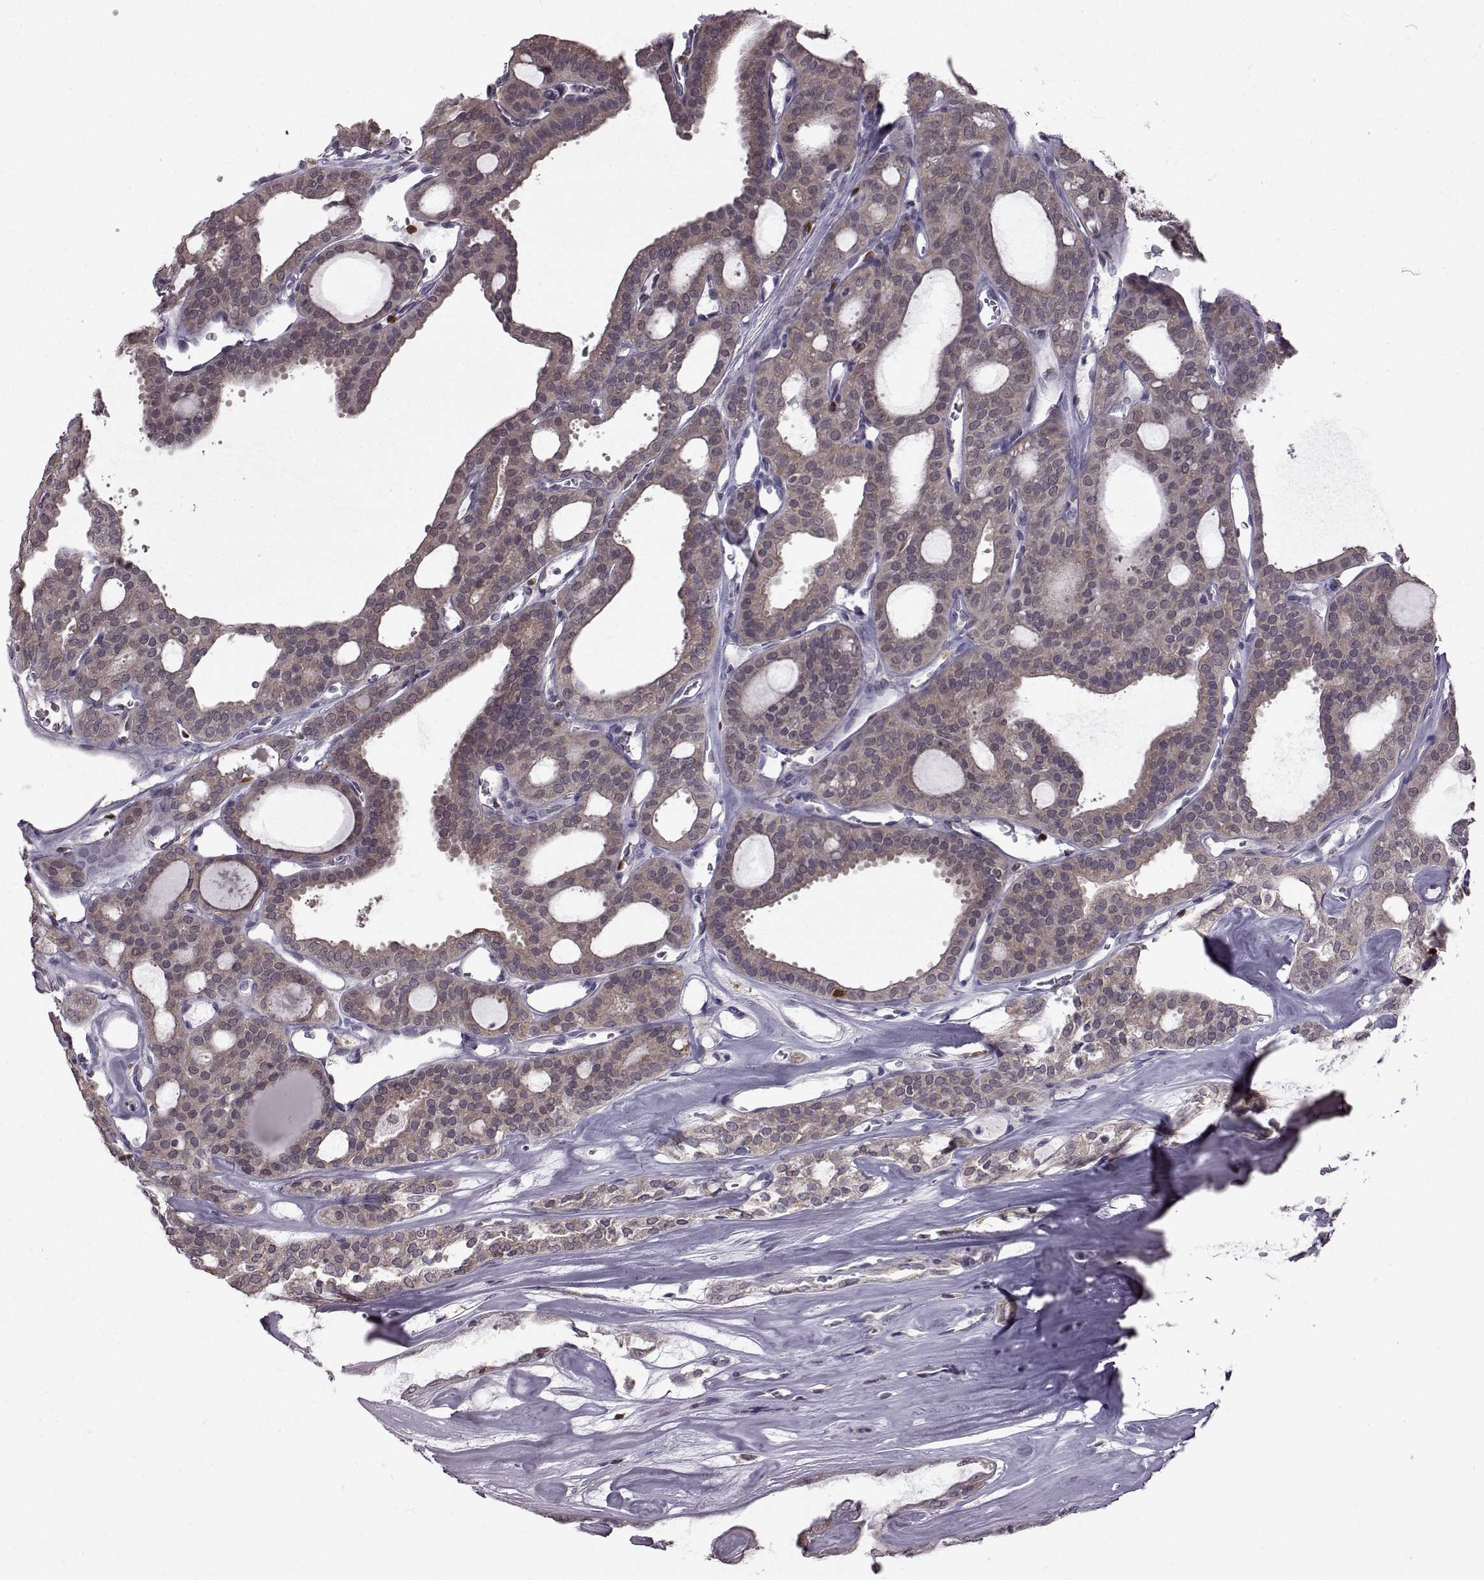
{"staining": {"intensity": "weak", "quantity": "25%-75%", "location": "cytoplasmic/membranous"}, "tissue": "thyroid cancer", "cell_type": "Tumor cells", "image_type": "cancer", "snomed": [{"axis": "morphology", "description": "Follicular adenoma carcinoma, NOS"}, {"axis": "topography", "description": "Thyroid gland"}], "caption": "A micrograph of human thyroid cancer (follicular adenoma carcinoma) stained for a protein reveals weak cytoplasmic/membranous brown staining in tumor cells. (Stains: DAB (3,3'-diaminobenzidine) in brown, nuclei in blue, Microscopy: brightfield microscopy at high magnification).", "gene": "DOK2", "patient": {"sex": "male", "age": 75}}